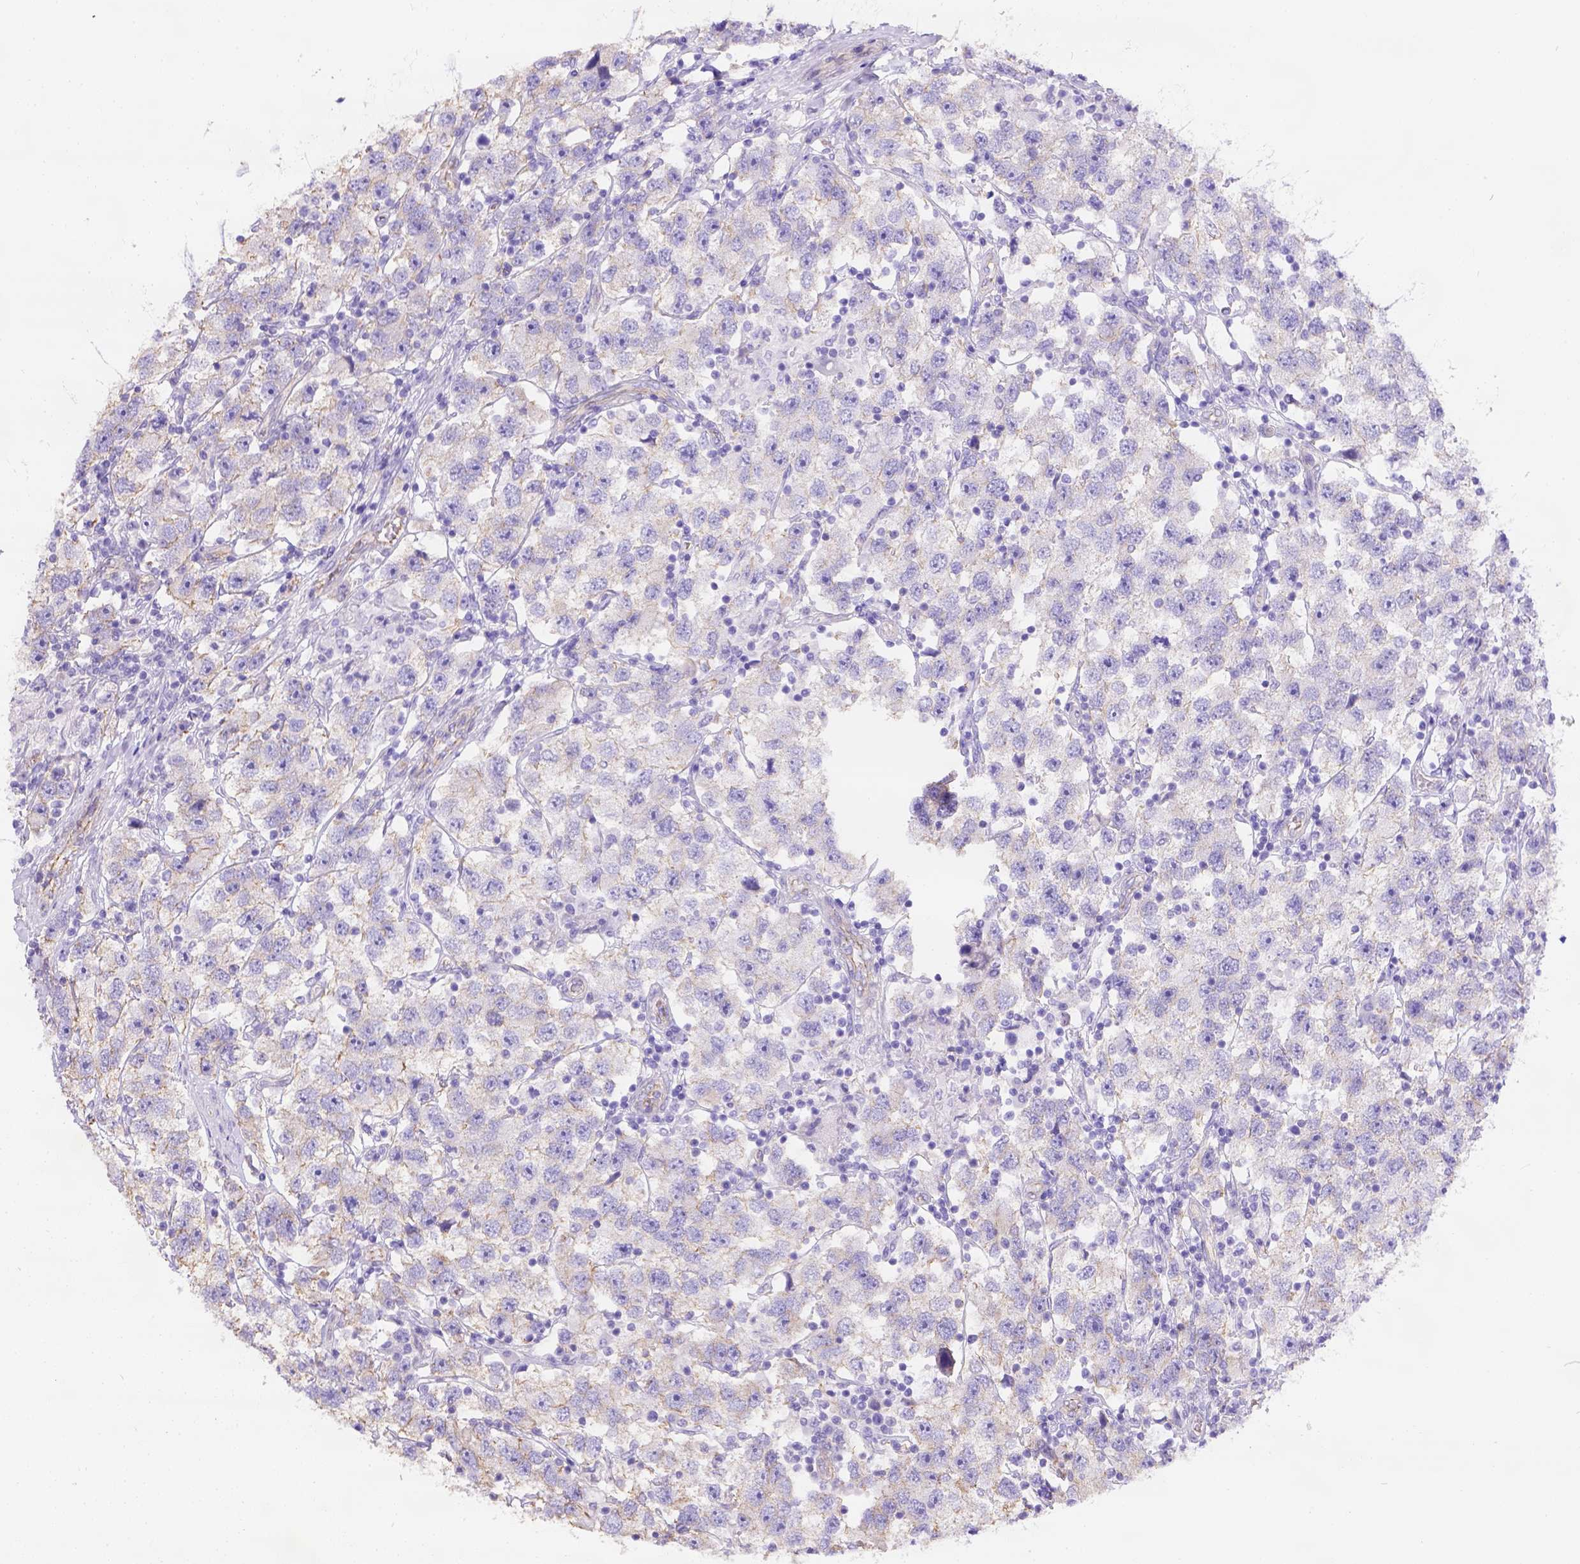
{"staining": {"intensity": "weak", "quantity": "25%-75%", "location": "cytoplasmic/membranous"}, "tissue": "testis cancer", "cell_type": "Tumor cells", "image_type": "cancer", "snomed": [{"axis": "morphology", "description": "Seminoma, NOS"}, {"axis": "topography", "description": "Testis"}], "caption": "Seminoma (testis) stained with immunohistochemistry exhibits weak cytoplasmic/membranous positivity in about 25%-75% of tumor cells.", "gene": "PHF7", "patient": {"sex": "male", "age": 26}}